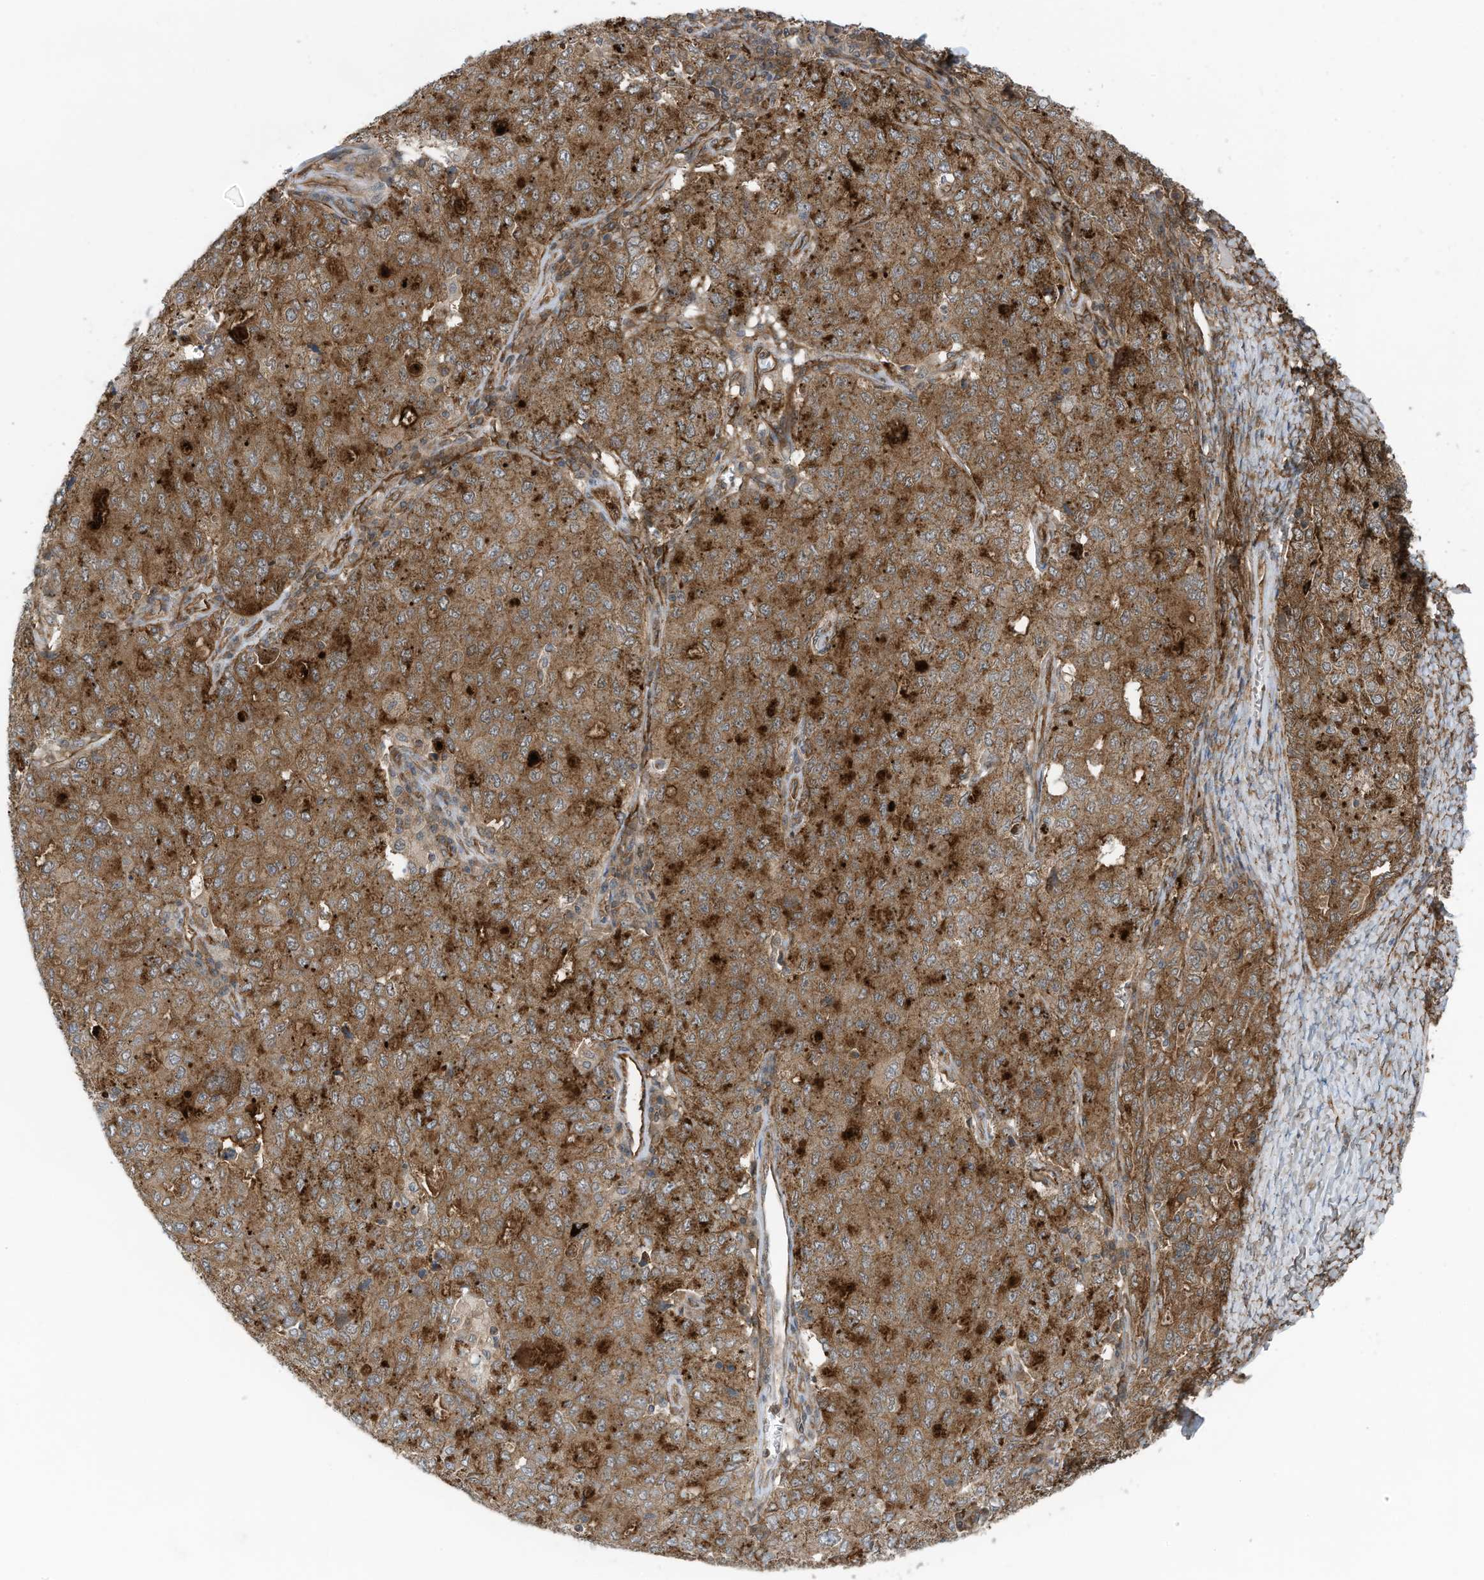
{"staining": {"intensity": "strong", "quantity": ">75%", "location": "cytoplasmic/membranous"}, "tissue": "ovarian cancer", "cell_type": "Tumor cells", "image_type": "cancer", "snomed": [{"axis": "morphology", "description": "Carcinoma, endometroid"}, {"axis": "topography", "description": "Ovary"}], "caption": "Ovarian cancer (endometroid carcinoma) tissue shows strong cytoplasmic/membranous positivity in about >75% of tumor cells, visualized by immunohistochemistry.", "gene": "REPS1", "patient": {"sex": "female", "age": 62}}